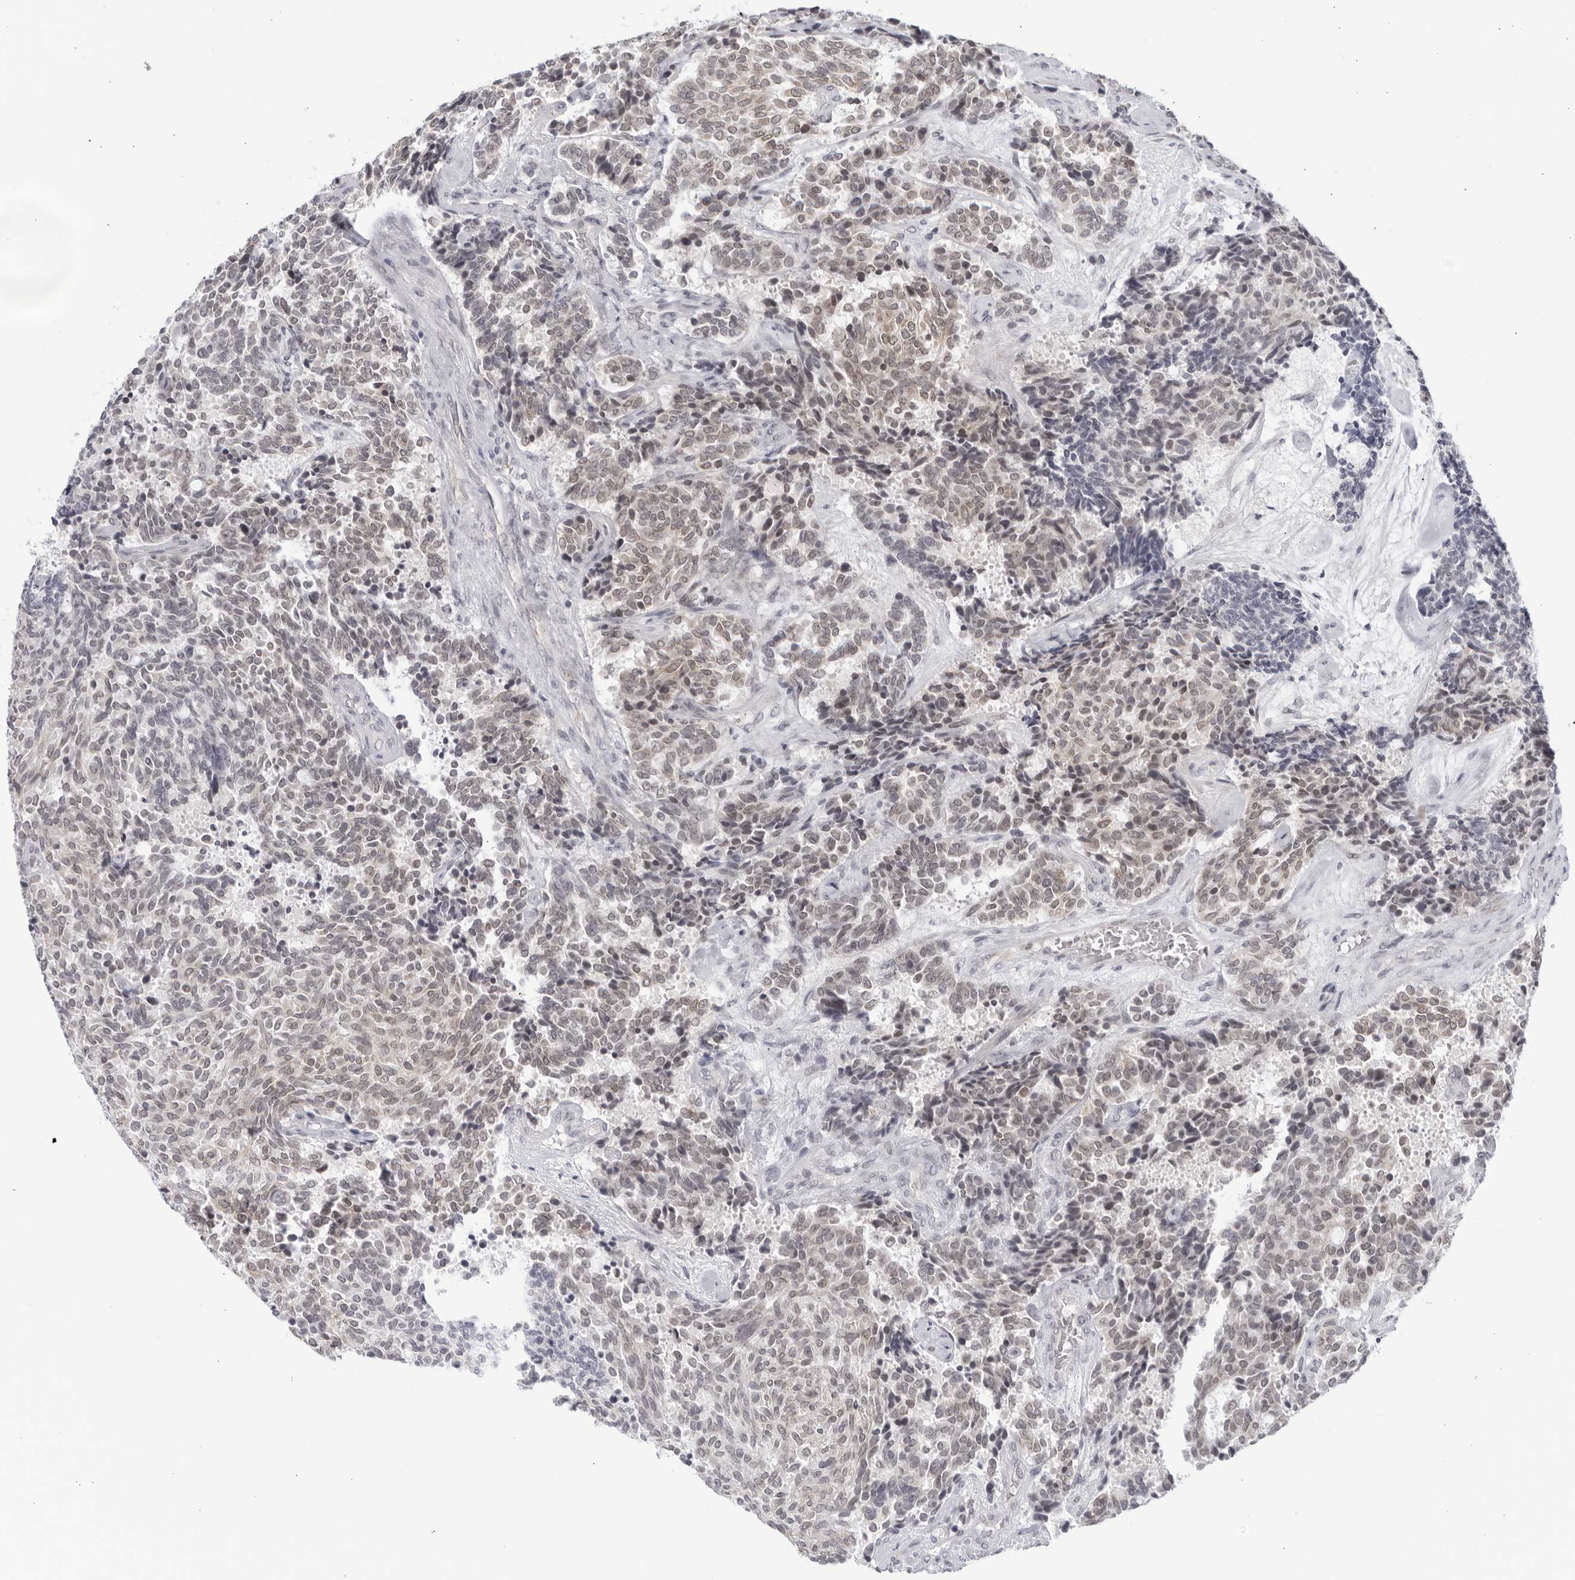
{"staining": {"intensity": "weak", "quantity": "<25%", "location": "nuclear"}, "tissue": "carcinoid", "cell_type": "Tumor cells", "image_type": "cancer", "snomed": [{"axis": "morphology", "description": "Carcinoid, malignant, NOS"}, {"axis": "topography", "description": "Pancreas"}], "caption": "High magnification brightfield microscopy of carcinoid stained with DAB (brown) and counterstained with hematoxylin (blue): tumor cells show no significant expression. (Brightfield microscopy of DAB immunohistochemistry at high magnification).", "gene": "WDTC1", "patient": {"sex": "female", "age": 54}}